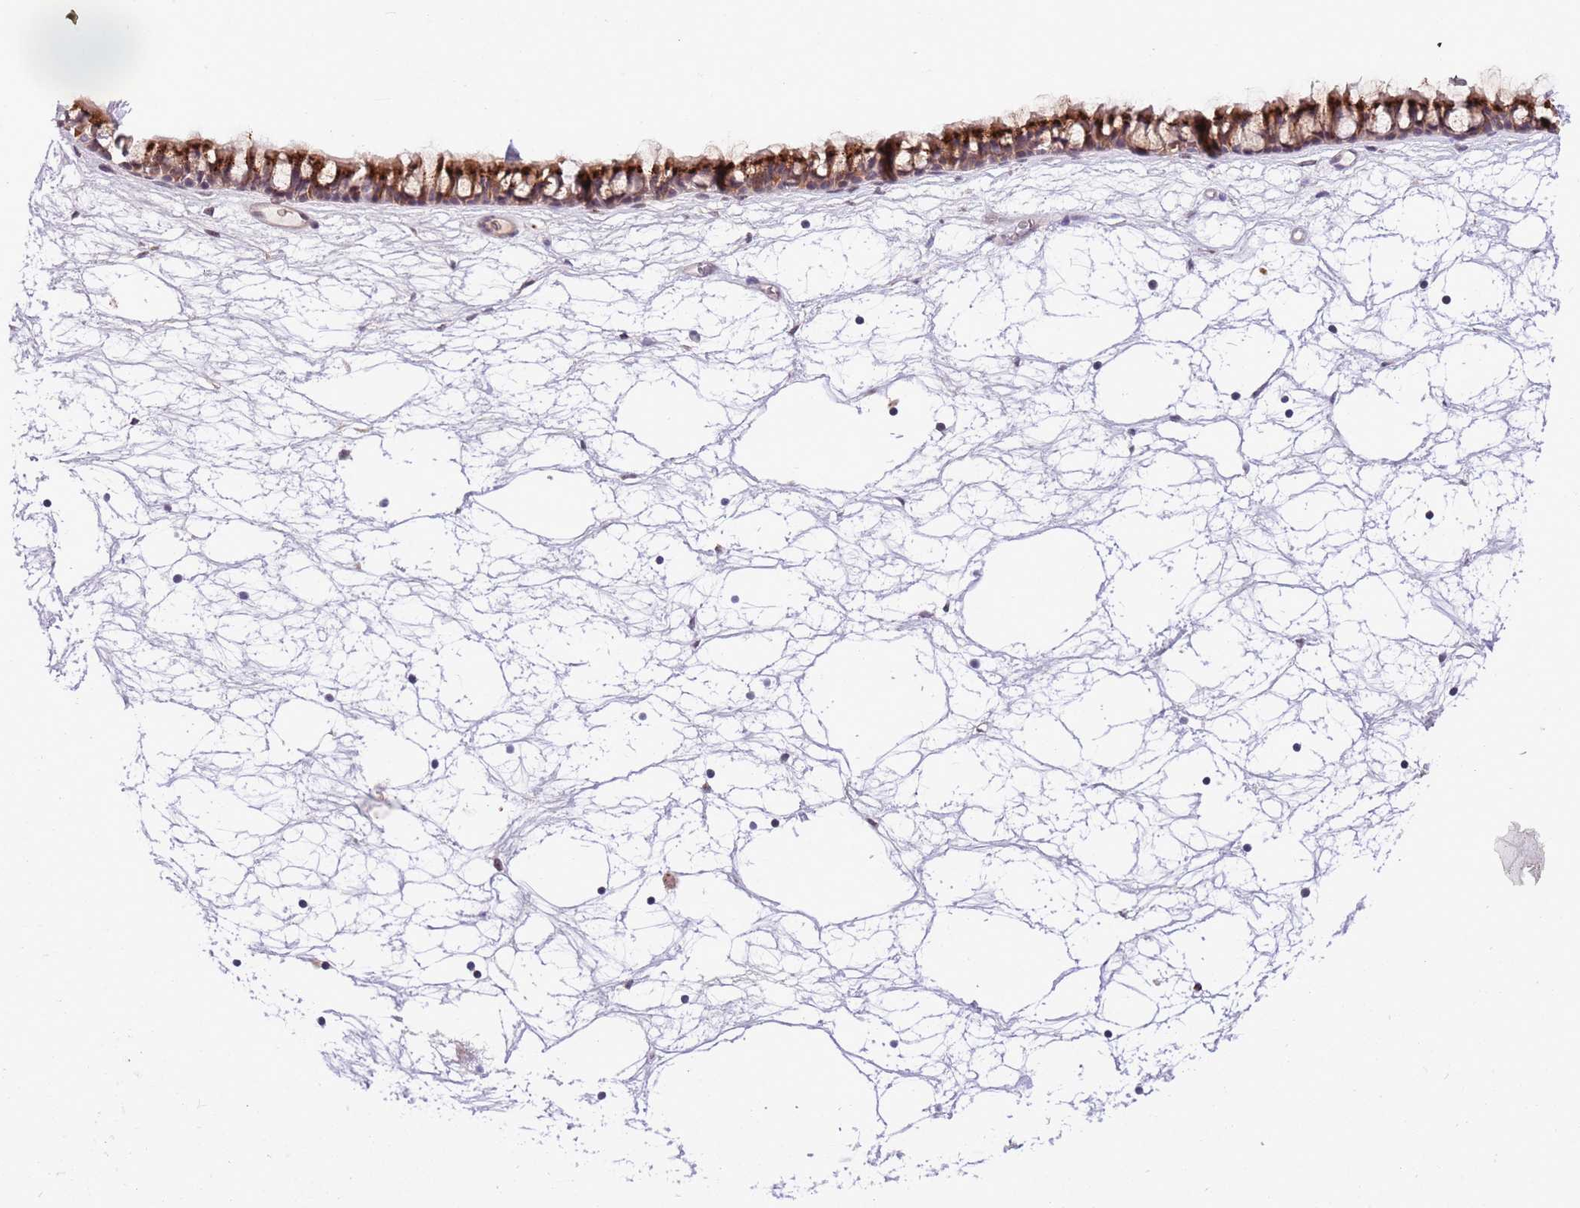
{"staining": {"intensity": "strong", "quantity": ">75%", "location": "cytoplasmic/membranous"}, "tissue": "nasopharynx", "cell_type": "Respiratory epithelial cells", "image_type": "normal", "snomed": [{"axis": "morphology", "description": "Normal tissue, NOS"}, {"axis": "topography", "description": "Nasopharynx"}], "caption": "DAB immunohistochemical staining of benign human nasopharynx demonstrates strong cytoplasmic/membranous protein positivity in approximately >75% of respiratory epithelial cells.", "gene": "TRIM27", "patient": {"sex": "male", "age": 64}}